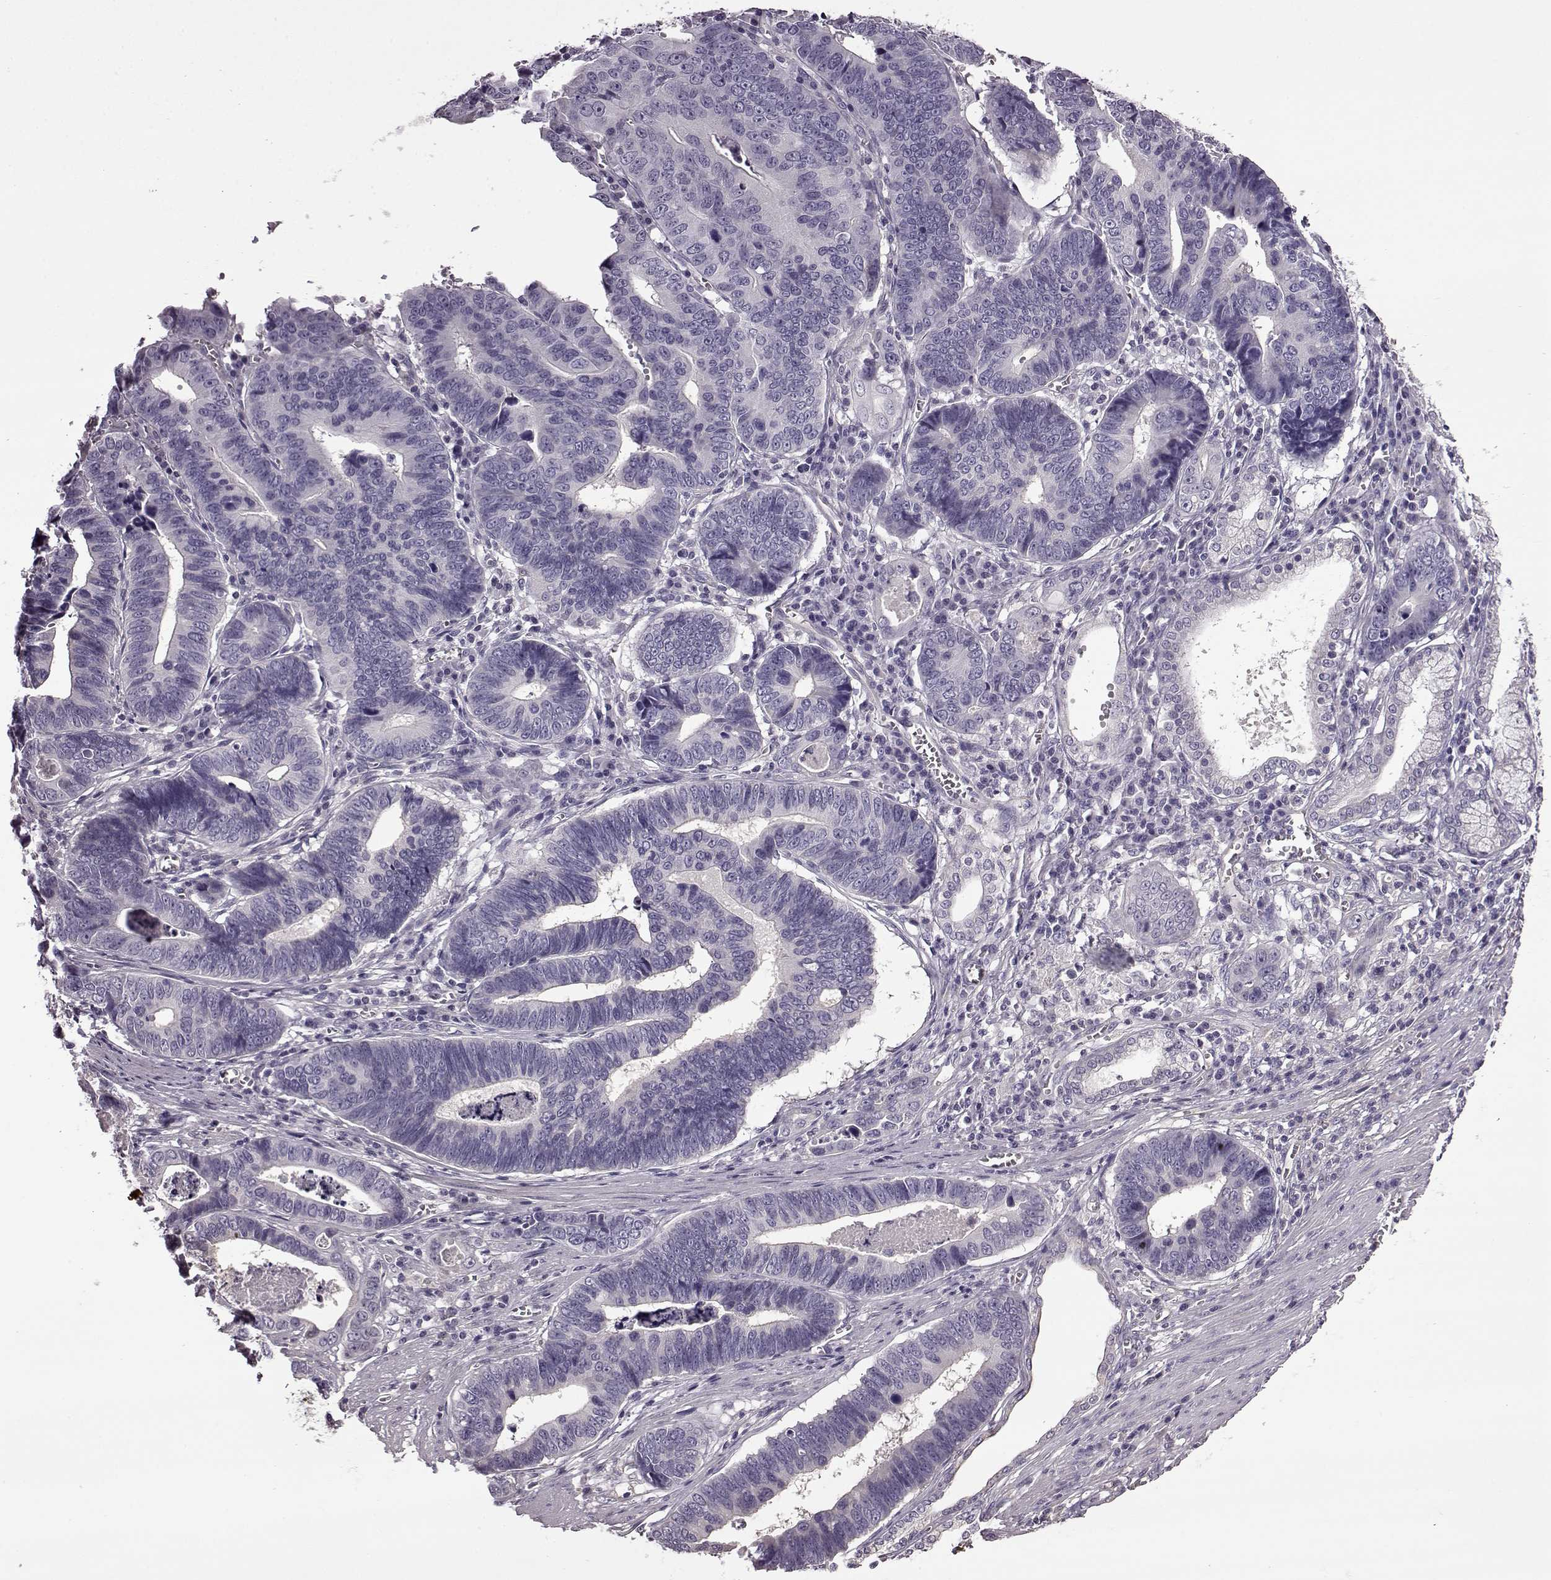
{"staining": {"intensity": "negative", "quantity": "none", "location": "none"}, "tissue": "stomach cancer", "cell_type": "Tumor cells", "image_type": "cancer", "snomed": [{"axis": "morphology", "description": "Adenocarcinoma, NOS"}, {"axis": "topography", "description": "Stomach"}], "caption": "This is an immunohistochemistry photomicrograph of stomach adenocarcinoma. There is no staining in tumor cells.", "gene": "EDDM3B", "patient": {"sex": "male", "age": 84}}